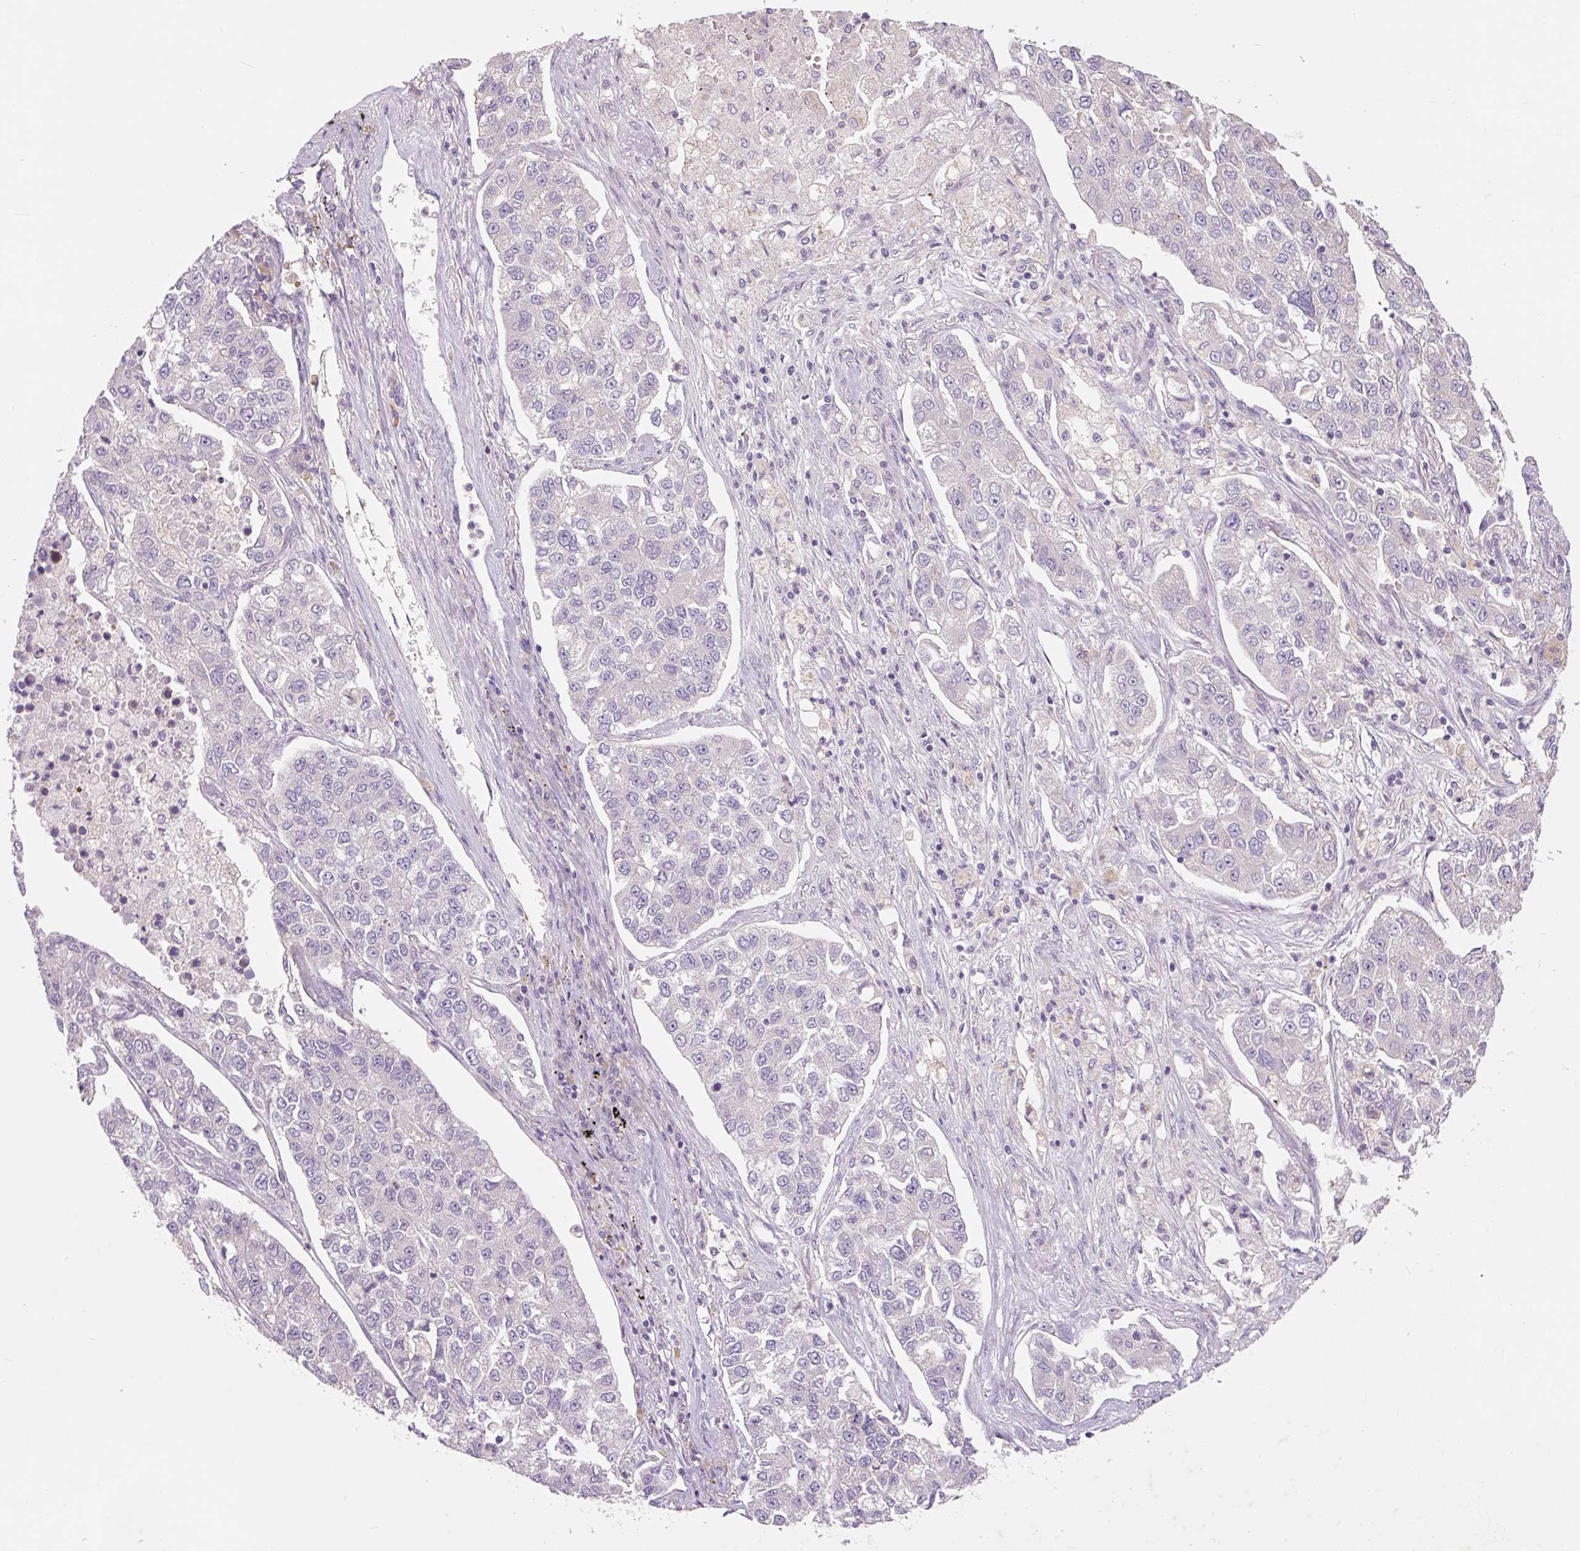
{"staining": {"intensity": "negative", "quantity": "none", "location": "none"}, "tissue": "lung cancer", "cell_type": "Tumor cells", "image_type": "cancer", "snomed": [{"axis": "morphology", "description": "Adenocarcinoma, NOS"}, {"axis": "topography", "description": "Lung"}], "caption": "An IHC histopathology image of lung cancer (adenocarcinoma) is shown. There is no staining in tumor cells of lung cancer (adenocarcinoma).", "gene": "TMEM100", "patient": {"sex": "male", "age": 49}}